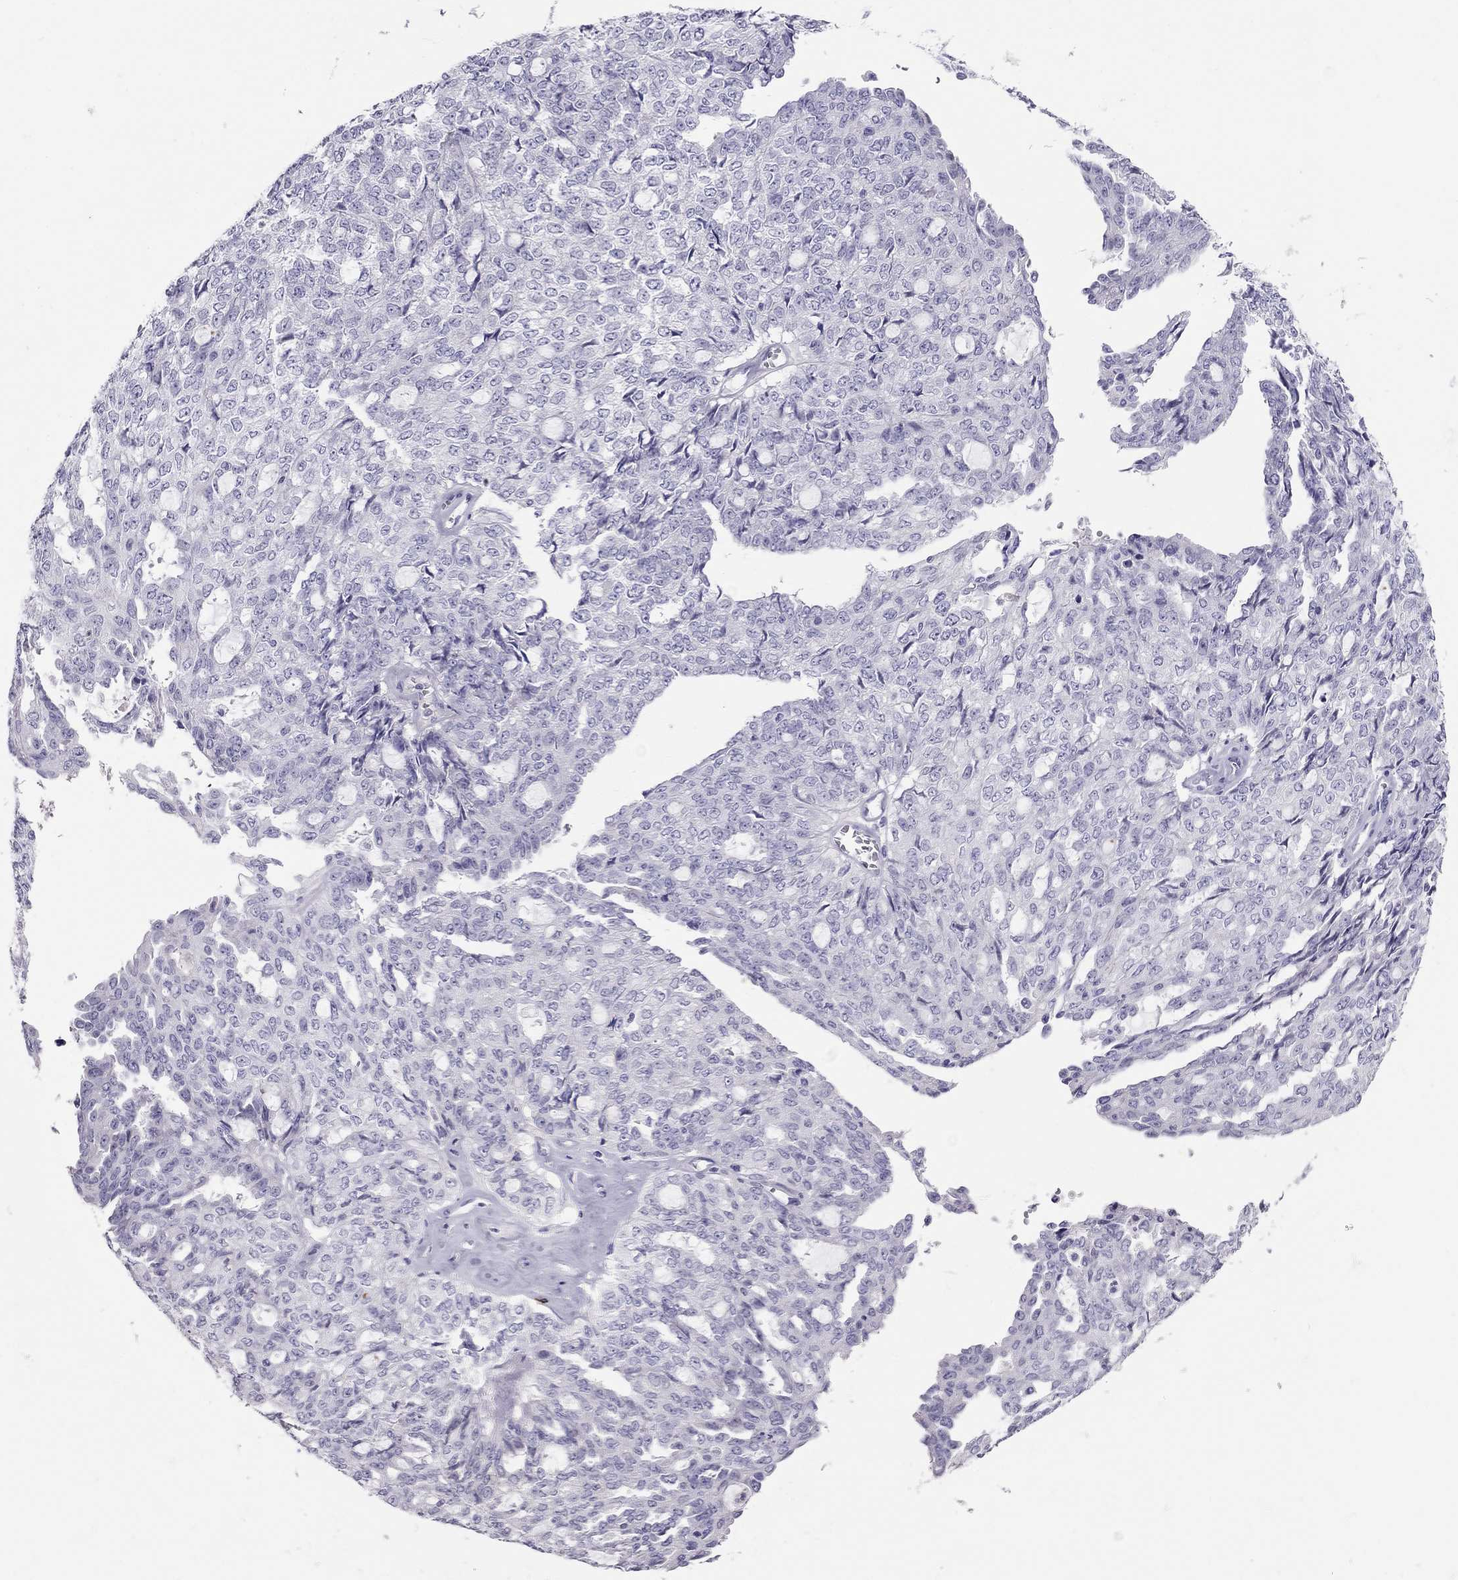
{"staining": {"intensity": "negative", "quantity": "none", "location": "none"}, "tissue": "ovarian cancer", "cell_type": "Tumor cells", "image_type": "cancer", "snomed": [{"axis": "morphology", "description": "Cystadenocarcinoma, serous, NOS"}, {"axis": "topography", "description": "Ovary"}], "caption": "Immunohistochemistry (IHC) of ovarian cancer shows no staining in tumor cells.", "gene": "IL17REL", "patient": {"sex": "female", "age": 71}}